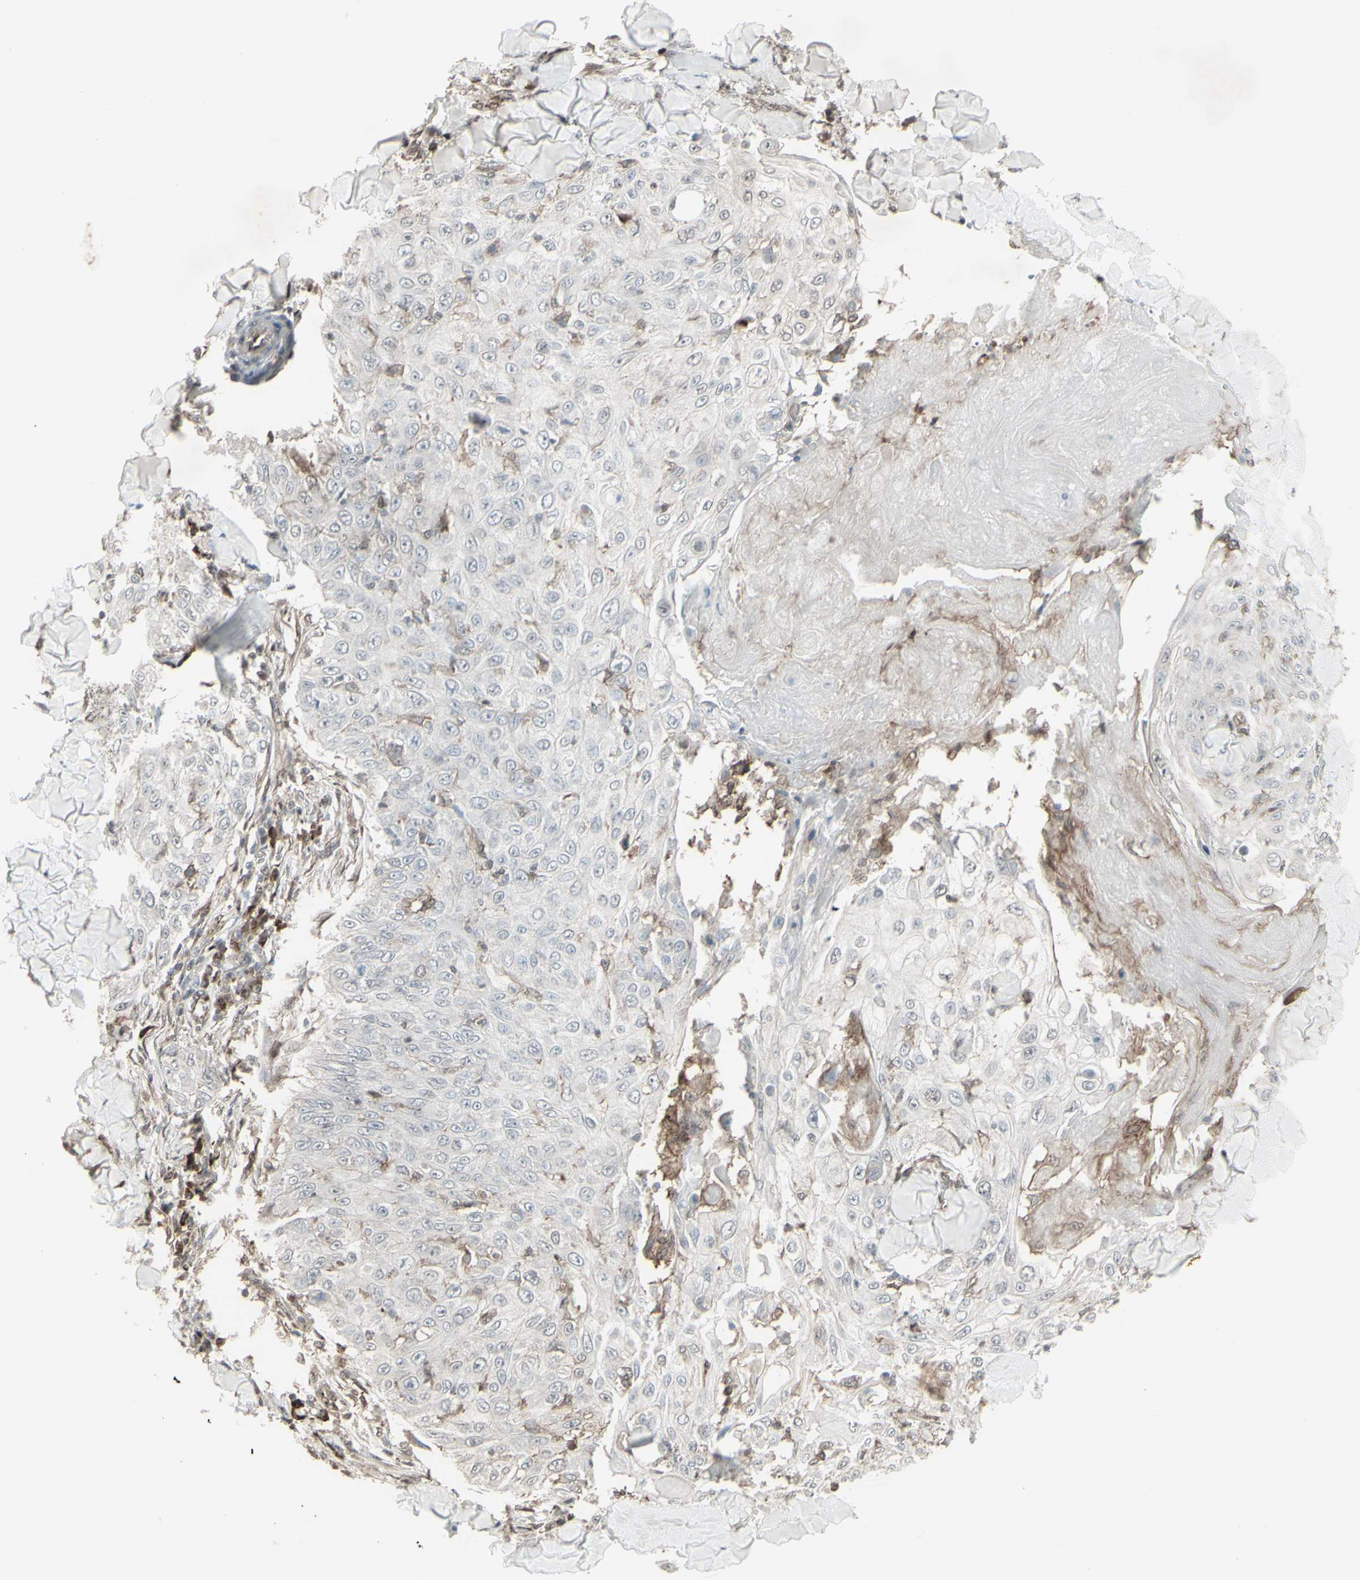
{"staining": {"intensity": "negative", "quantity": "none", "location": "none"}, "tissue": "skin cancer", "cell_type": "Tumor cells", "image_type": "cancer", "snomed": [{"axis": "morphology", "description": "Squamous cell carcinoma, NOS"}, {"axis": "topography", "description": "Skin"}], "caption": "High magnification brightfield microscopy of skin squamous cell carcinoma stained with DAB (brown) and counterstained with hematoxylin (blue): tumor cells show no significant expression.", "gene": "CD33", "patient": {"sex": "male", "age": 86}}